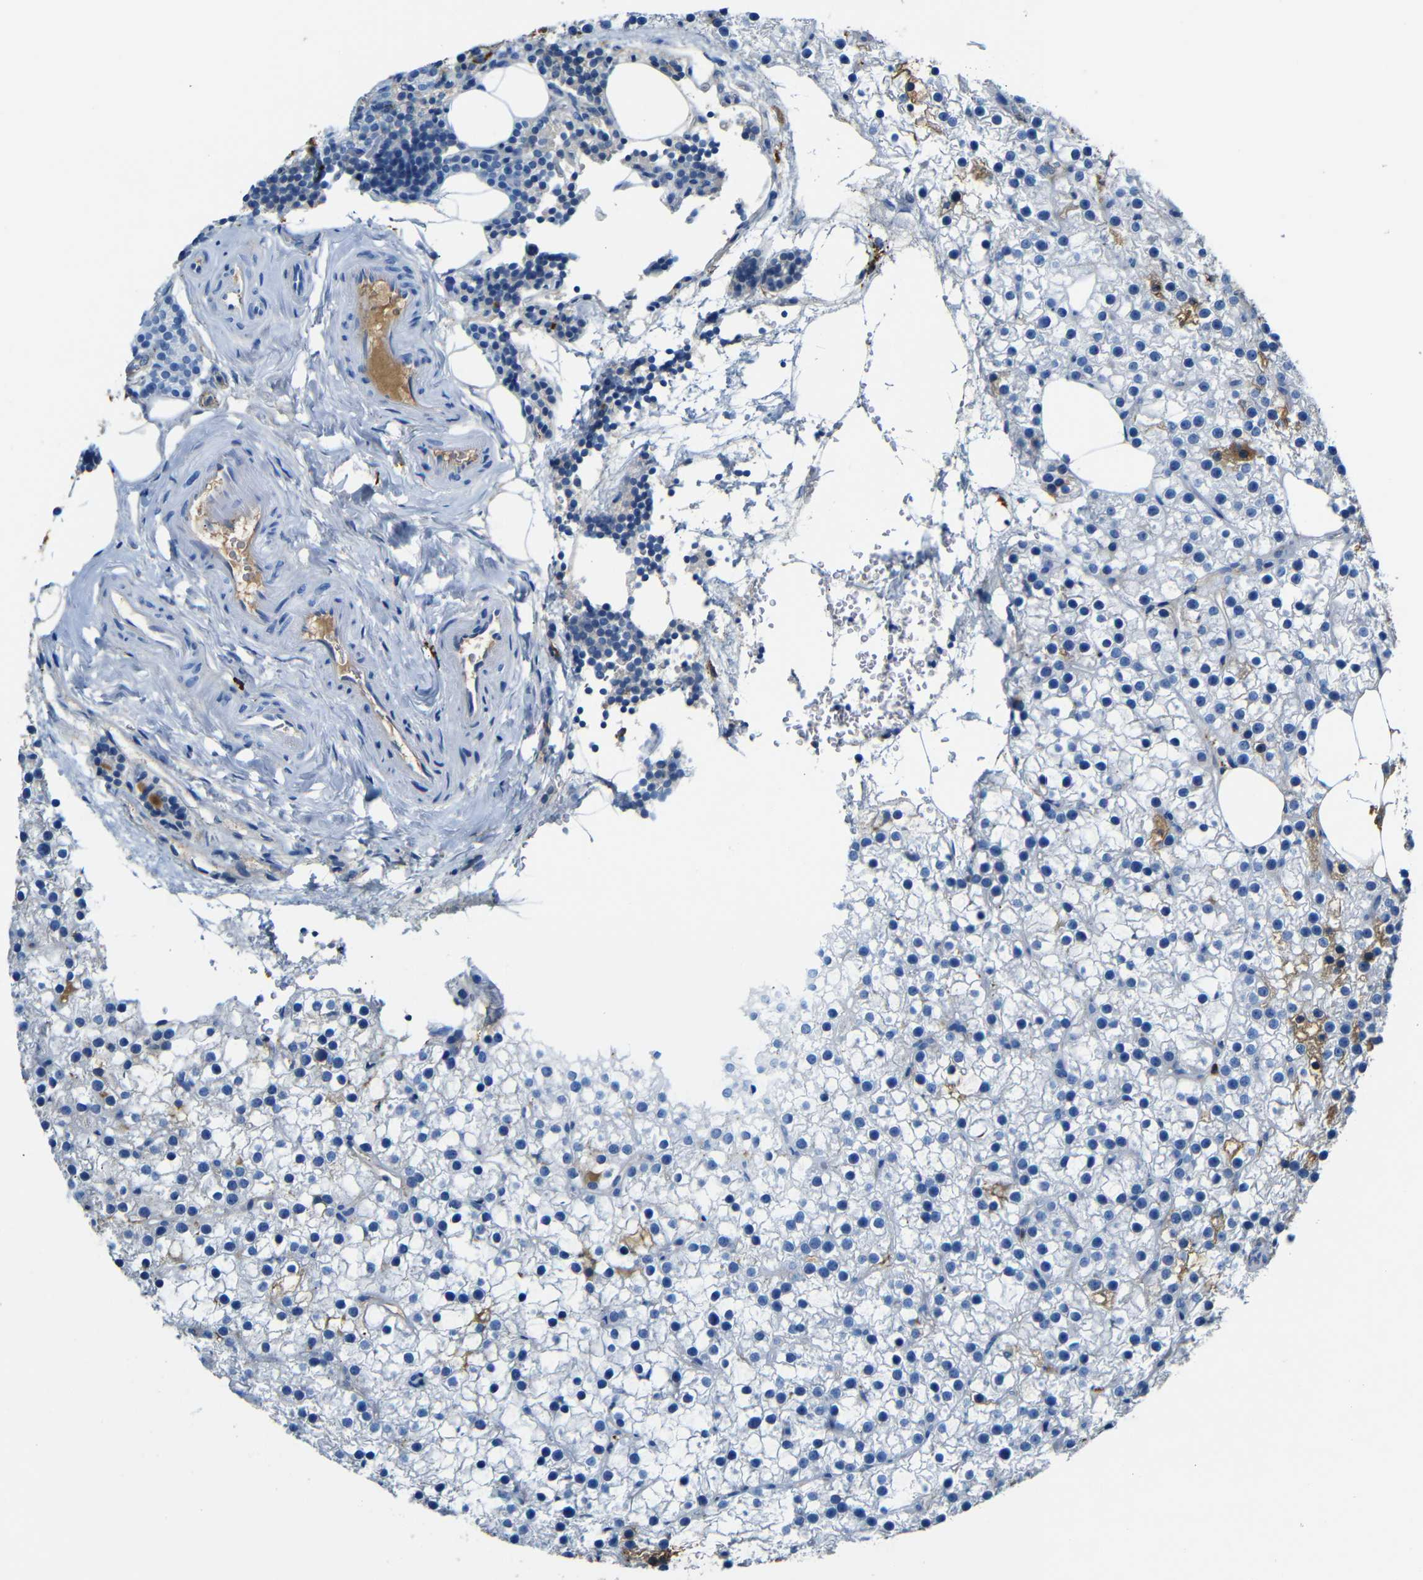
{"staining": {"intensity": "moderate", "quantity": "<25%", "location": "cytoplasmic/membranous"}, "tissue": "parathyroid gland", "cell_type": "Glandular cells", "image_type": "normal", "snomed": [{"axis": "morphology", "description": "Normal tissue, NOS"}, {"axis": "morphology", "description": "Adenoma, NOS"}, {"axis": "topography", "description": "Parathyroid gland"}], "caption": "Approximately <25% of glandular cells in normal human parathyroid gland demonstrate moderate cytoplasmic/membranous protein staining as visualized by brown immunohistochemical staining.", "gene": "SERPINA1", "patient": {"sex": "female", "age": 70}}